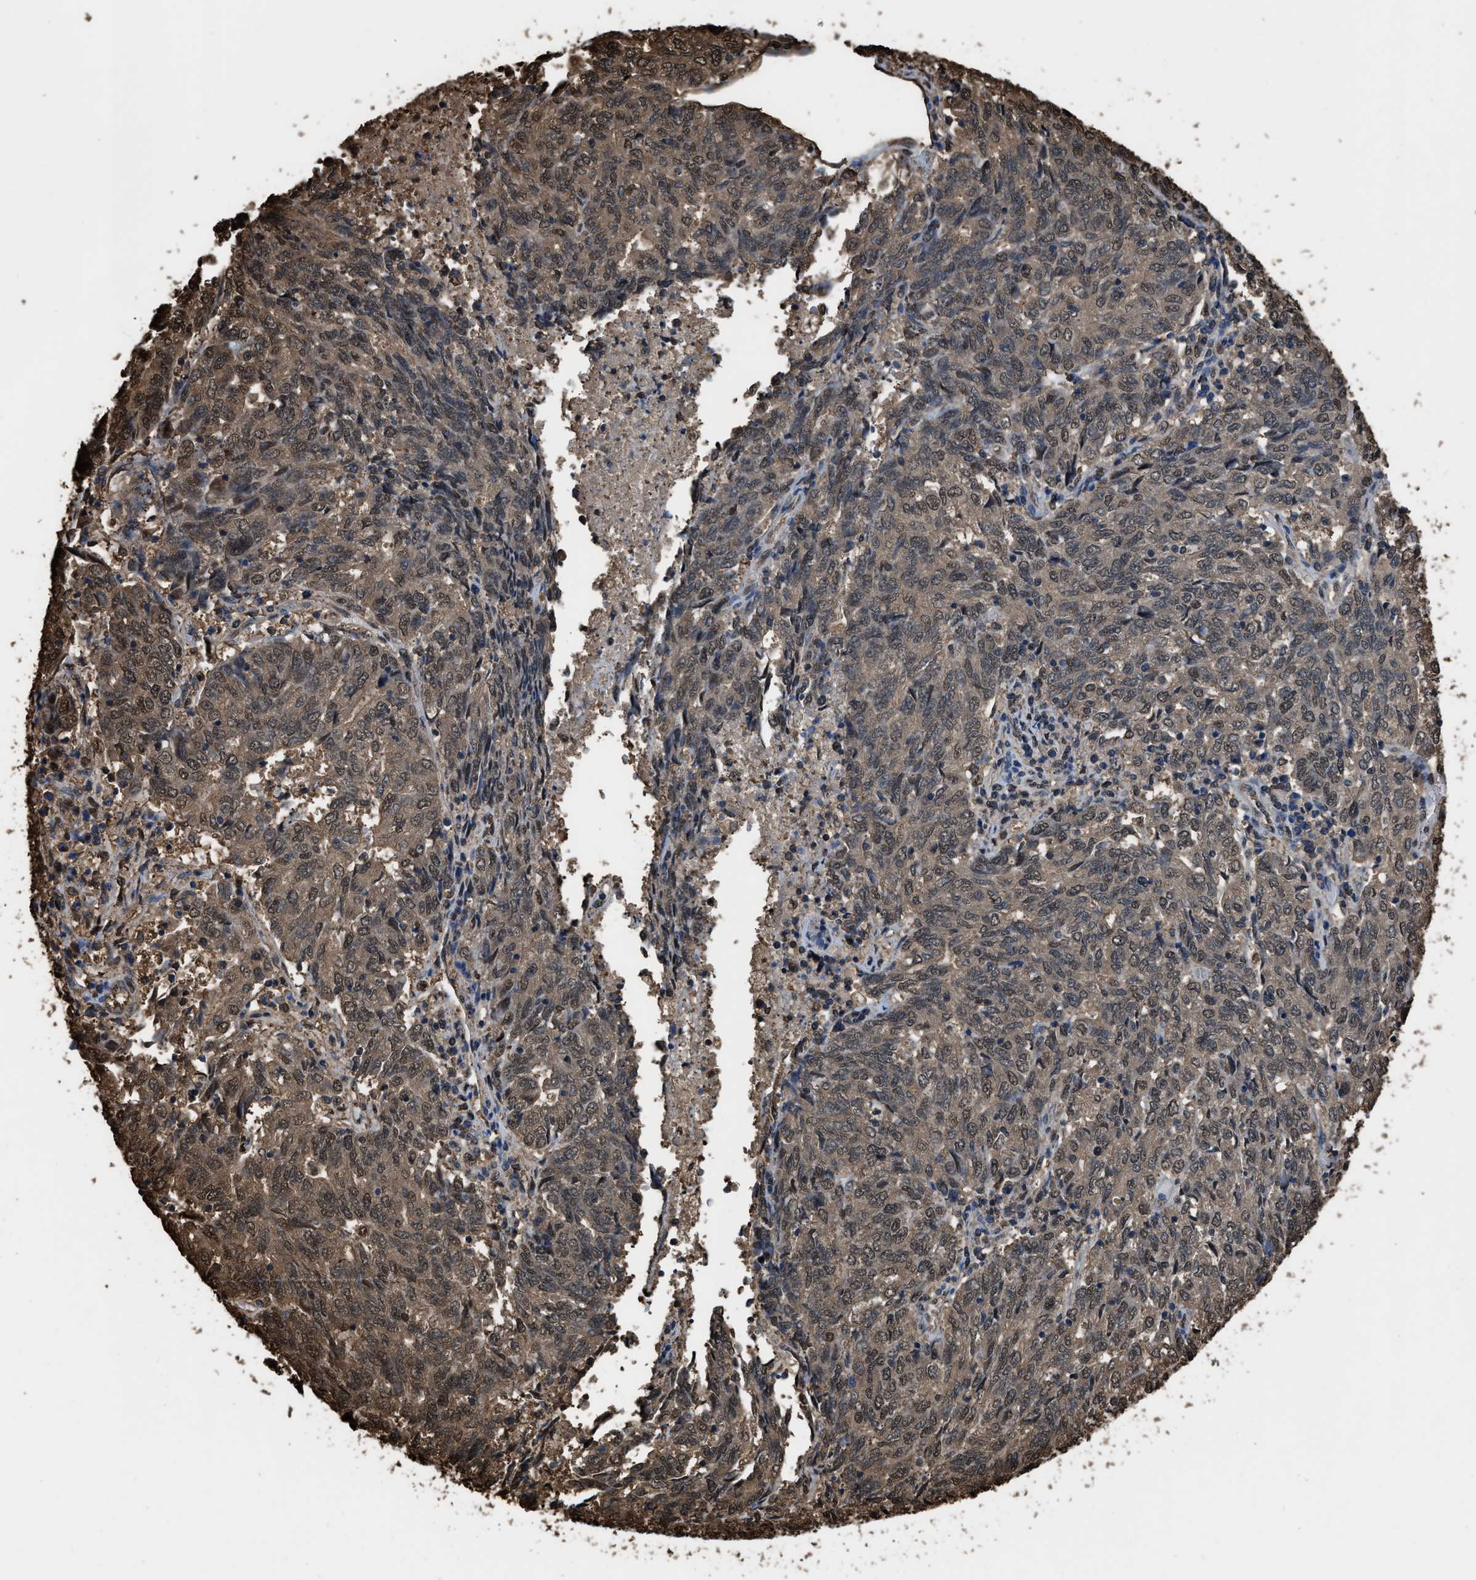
{"staining": {"intensity": "weak", "quantity": ">75%", "location": "nuclear"}, "tissue": "endometrial cancer", "cell_type": "Tumor cells", "image_type": "cancer", "snomed": [{"axis": "morphology", "description": "Adenocarcinoma, NOS"}, {"axis": "topography", "description": "Endometrium"}], "caption": "Immunohistochemical staining of endometrial cancer (adenocarcinoma) reveals low levels of weak nuclear expression in approximately >75% of tumor cells.", "gene": "FNTA", "patient": {"sex": "female", "age": 80}}